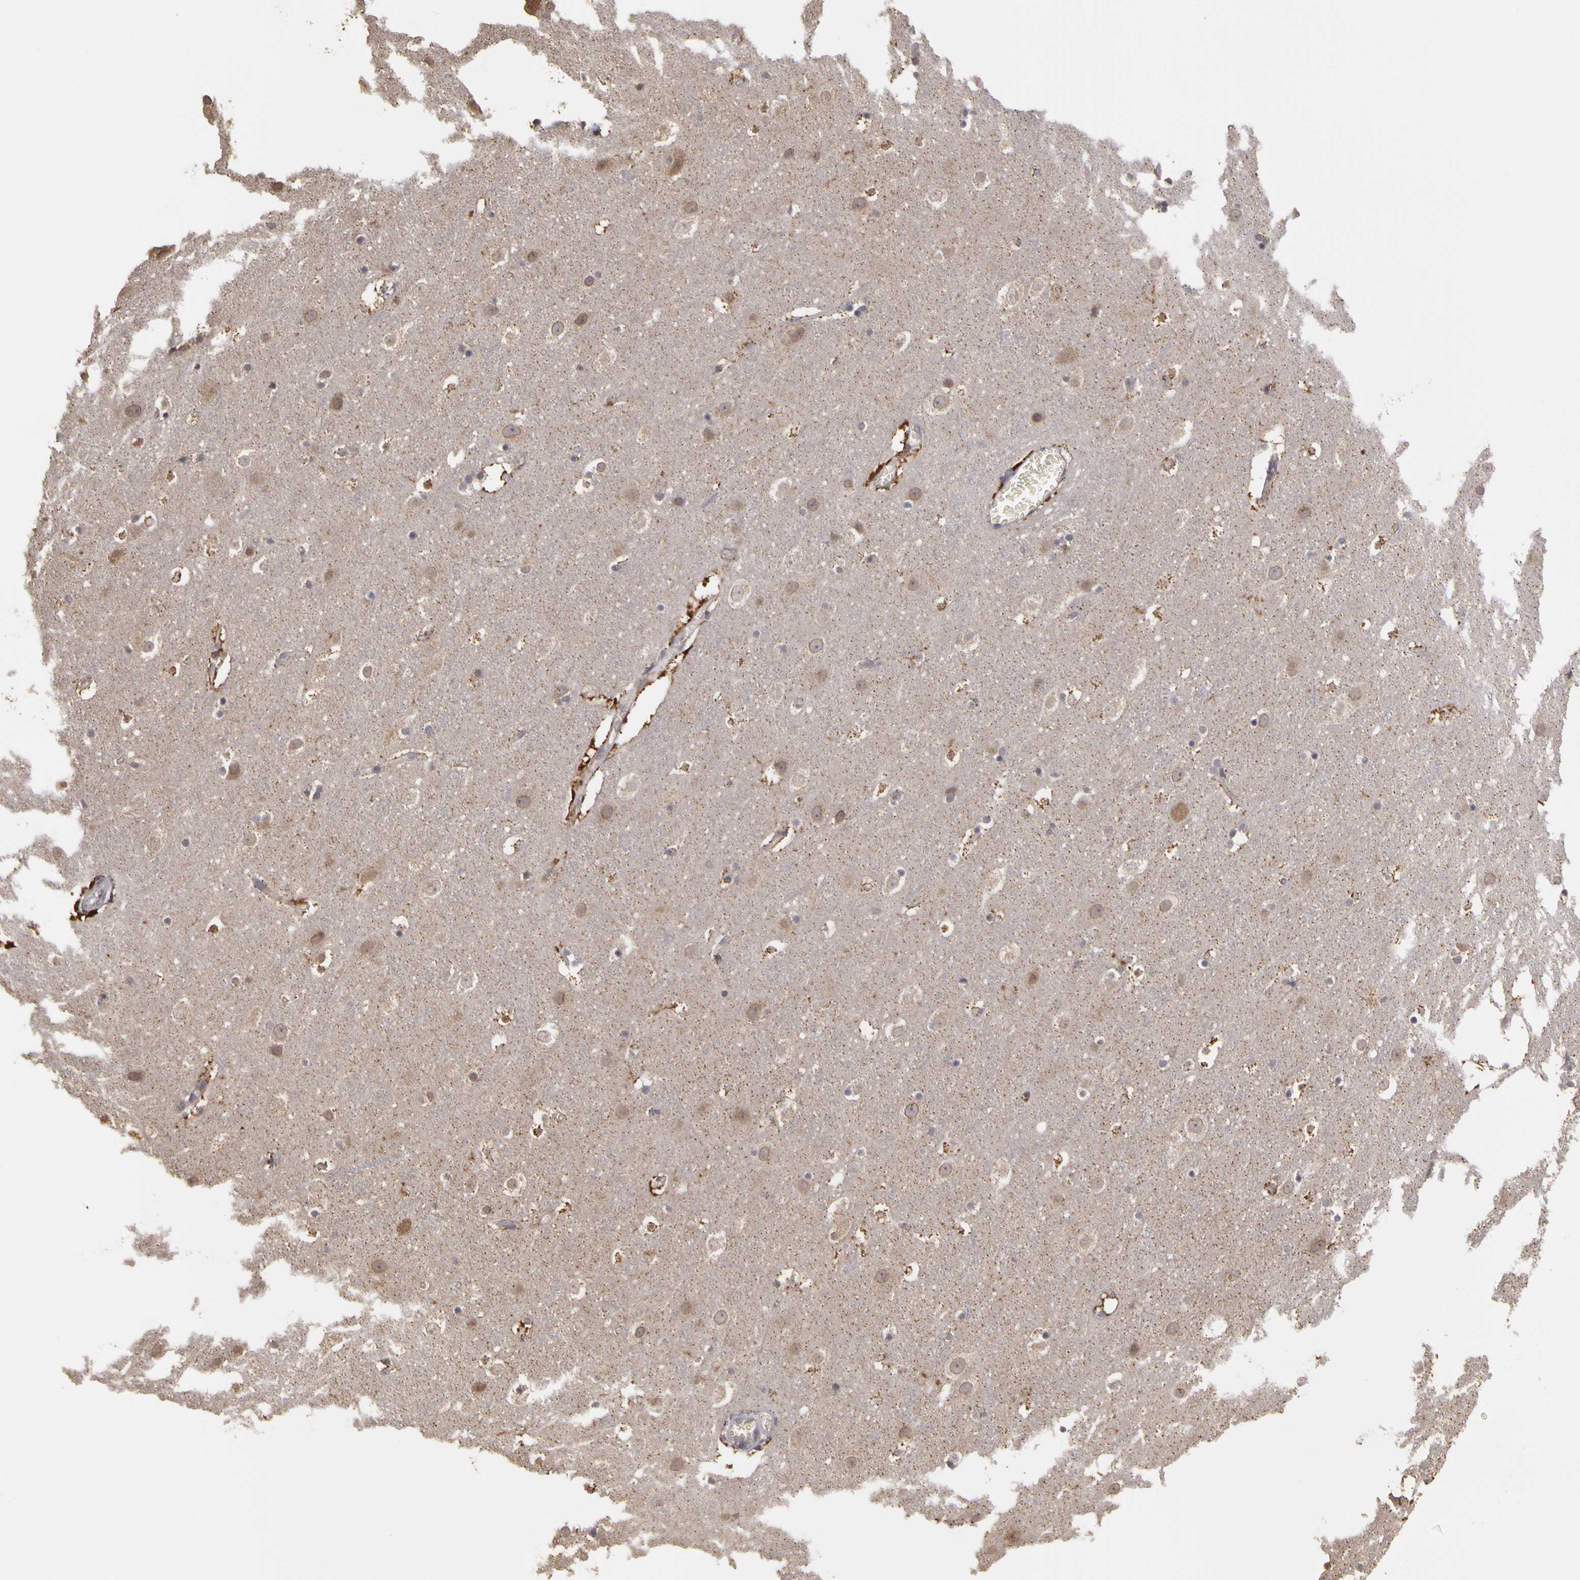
{"staining": {"intensity": "moderate", "quantity": "25%-75%", "location": "cytoplasmic/membranous"}, "tissue": "cerebral cortex", "cell_type": "Endothelial cells", "image_type": "normal", "snomed": [{"axis": "morphology", "description": "Normal tissue, NOS"}, {"axis": "topography", "description": "Cerebral cortex"}], "caption": "A micrograph showing moderate cytoplasmic/membranous expression in approximately 25%-75% of endothelial cells in normal cerebral cortex, as visualized by brown immunohistochemical staining.", "gene": "FRMD7", "patient": {"sex": "male", "age": 45}}